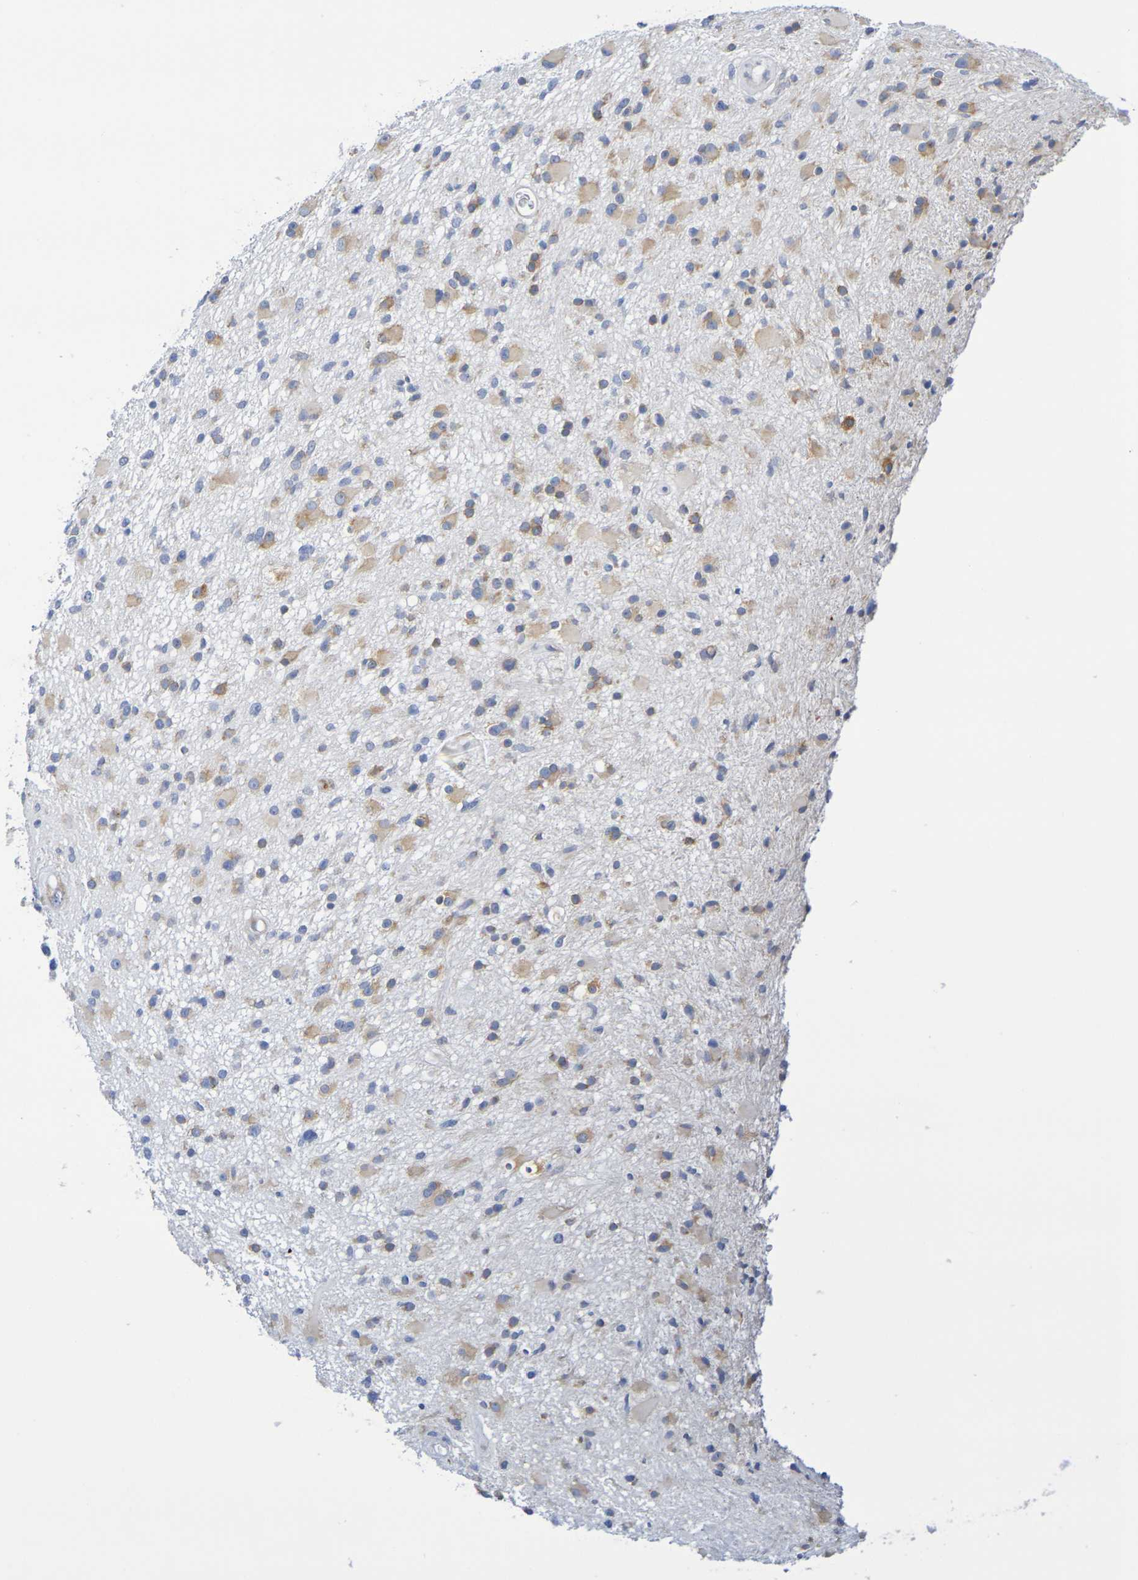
{"staining": {"intensity": "moderate", "quantity": "25%-75%", "location": "cytoplasmic/membranous"}, "tissue": "glioma", "cell_type": "Tumor cells", "image_type": "cancer", "snomed": [{"axis": "morphology", "description": "Glioma, malignant, High grade"}, {"axis": "topography", "description": "Brain"}], "caption": "This photomicrograph displays immunohistochemistry staining of malignant high-grade glioma, with medium moderate cytoplasmic/membranous positivity in about 25%-75% of tumor cells.", "gene": "TMCC3", "patient": {"sex": "male", "age": 33}}